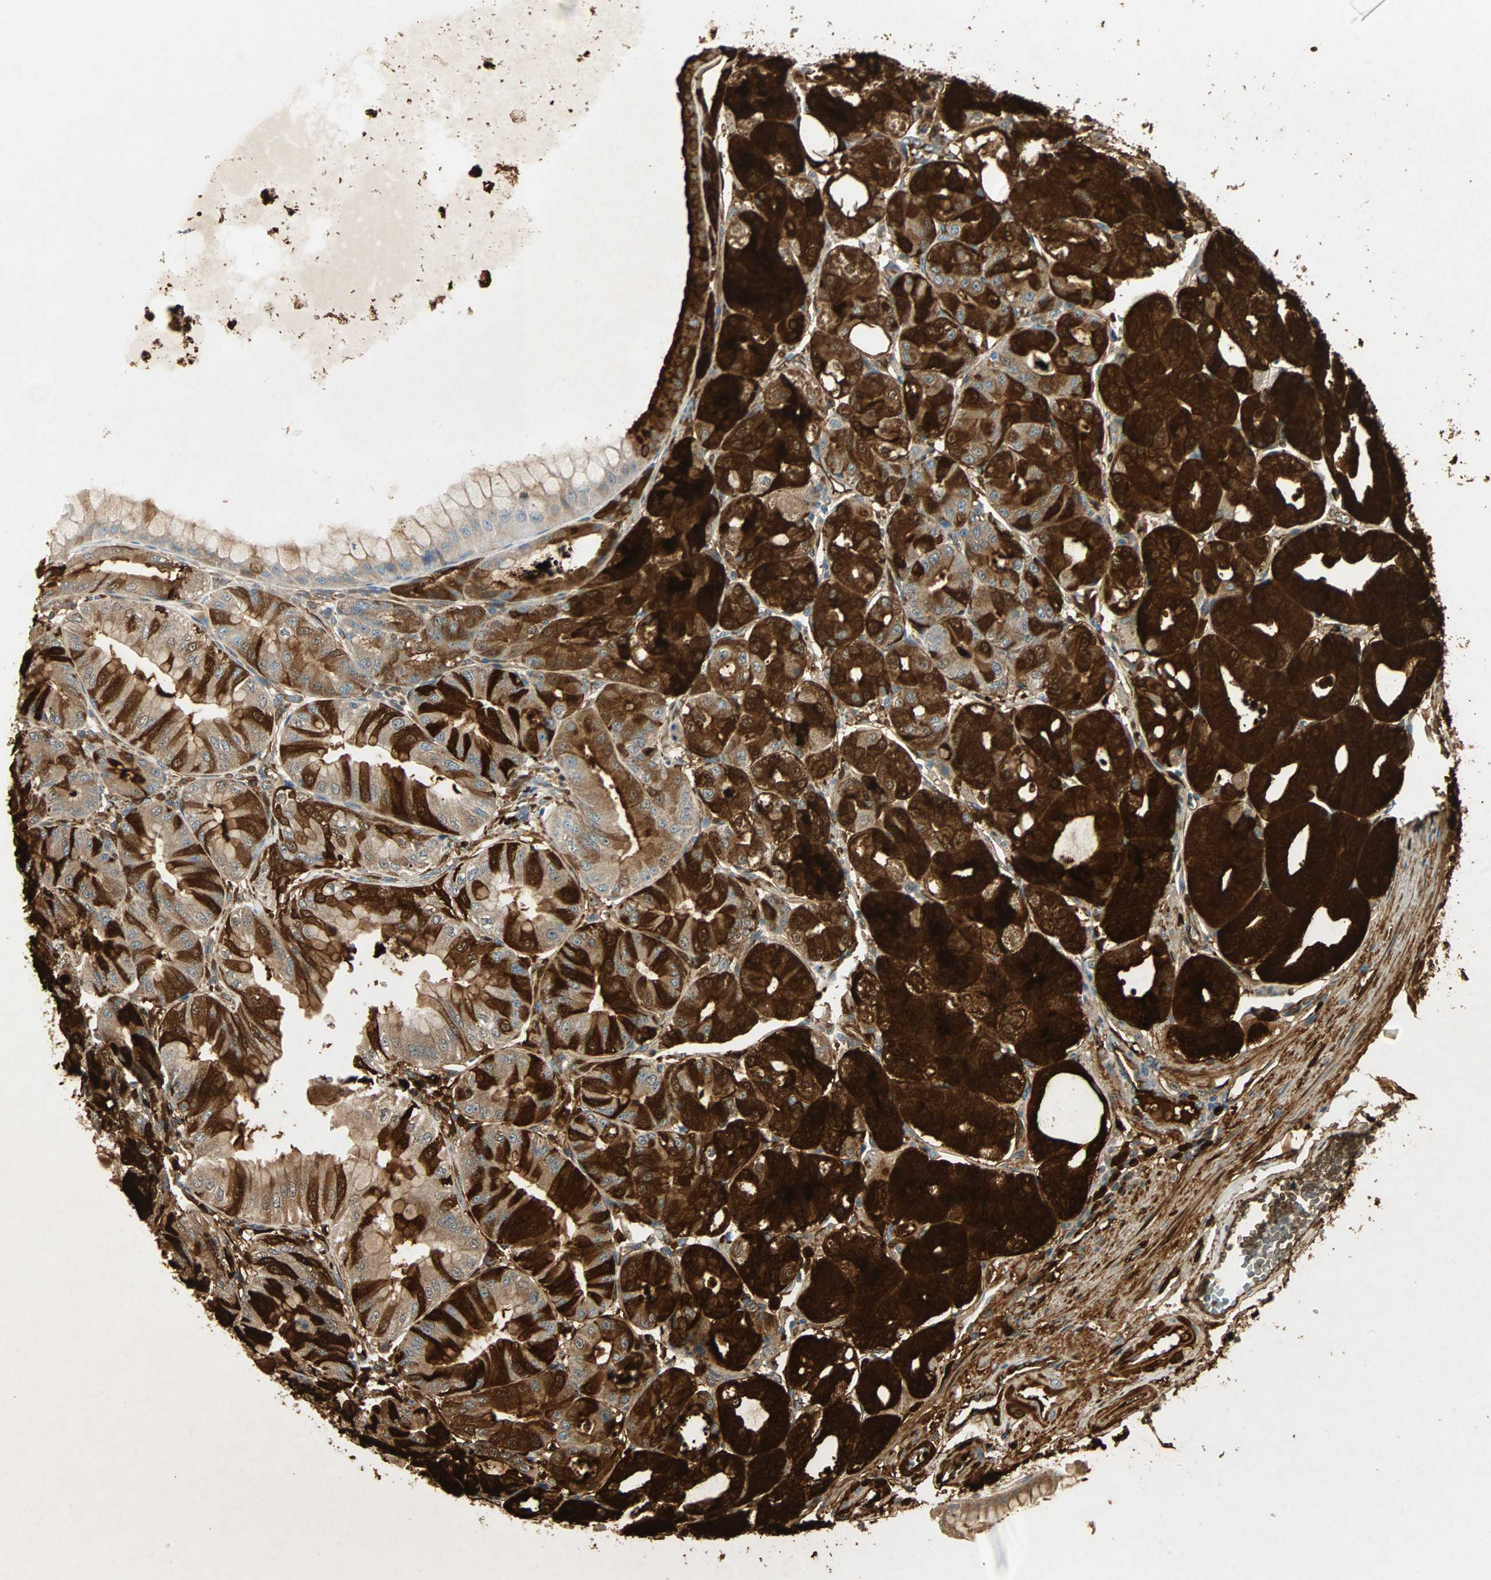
{"staining": {"intensity": "strong", "quantity": ">75%", "location": "cytoplasmic/membranous"}, "tissue": "stomach", "cell_type": "Glandular cells", "image_type": "normal", "snomed": [{"axis": "morphology", "description": "Normal tissue, NOS"}, {"axis": "topography", "description": "Stomach, lower"}], "caption": "DAB immunohistochemical staining of unremarkable human stomach exhibits strong cytoplasmic/membranous protein expression in about >75% of glandular cells. (DAB (3,3'-diaminobenzidine) IHC with brightfield microscopy, high magnification).", "gene": "GALK1", "patient": {"sex": "male", "age": 71}}